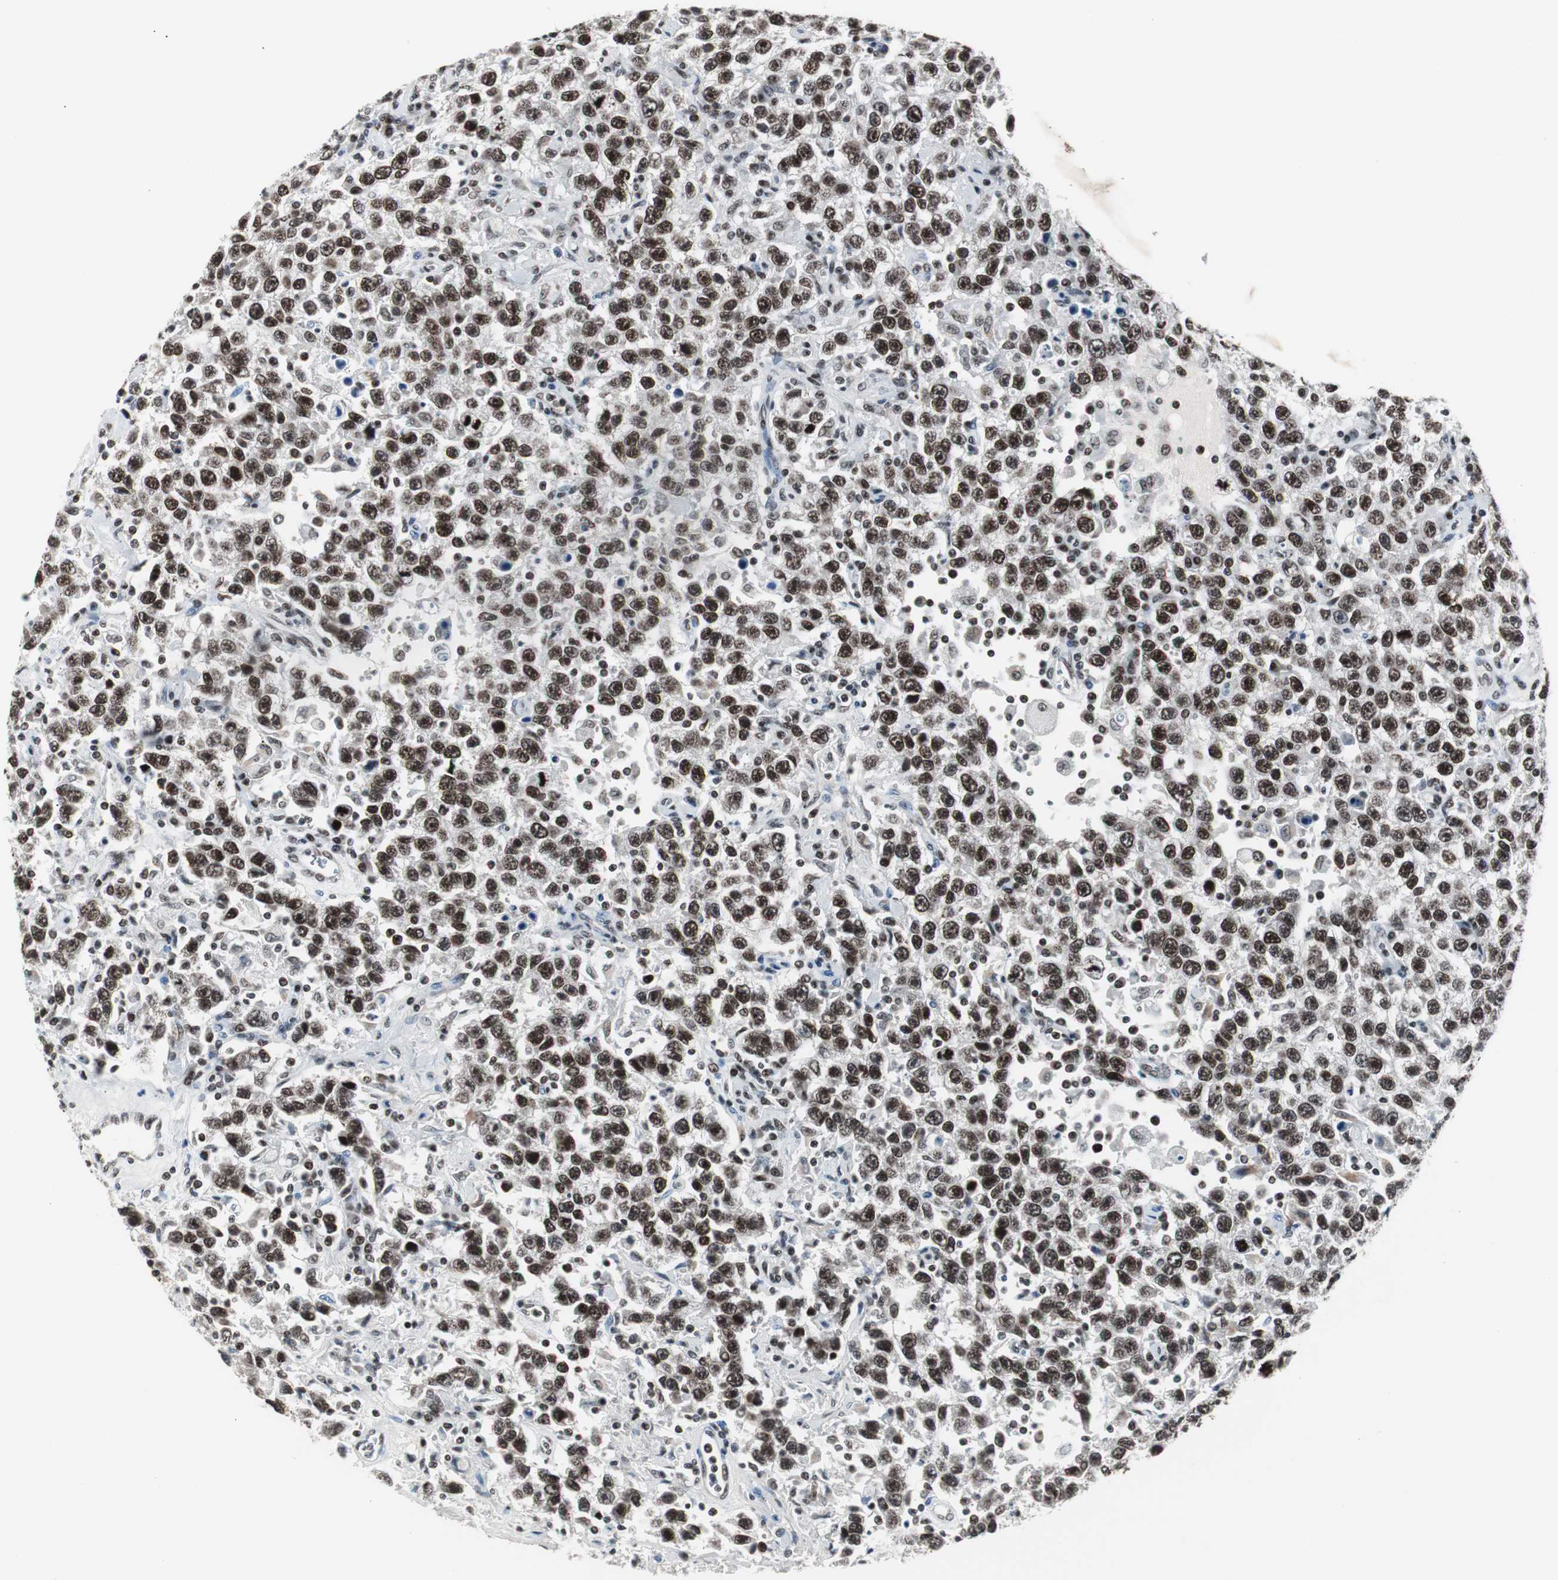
{"staining": {"intensity": "strong", "quantity": ">75%", "location": "nuclear"}, "tissue": "testis cancer", "cell_type": "Tumor cells", "image_type": "cancer", "snomed": [{"axis": "morphology", "description": "Seminoma, NOS"}, {"axis": "topography", "description": "Testis"}], "caption": "Strong nuclear staining for a protein is appreciated in approximately >75% of tumor cells of testis cancer (seminoma) using IHC.", "gene": "XRCC1", "patient": {"sex": "male", "age": 41}}